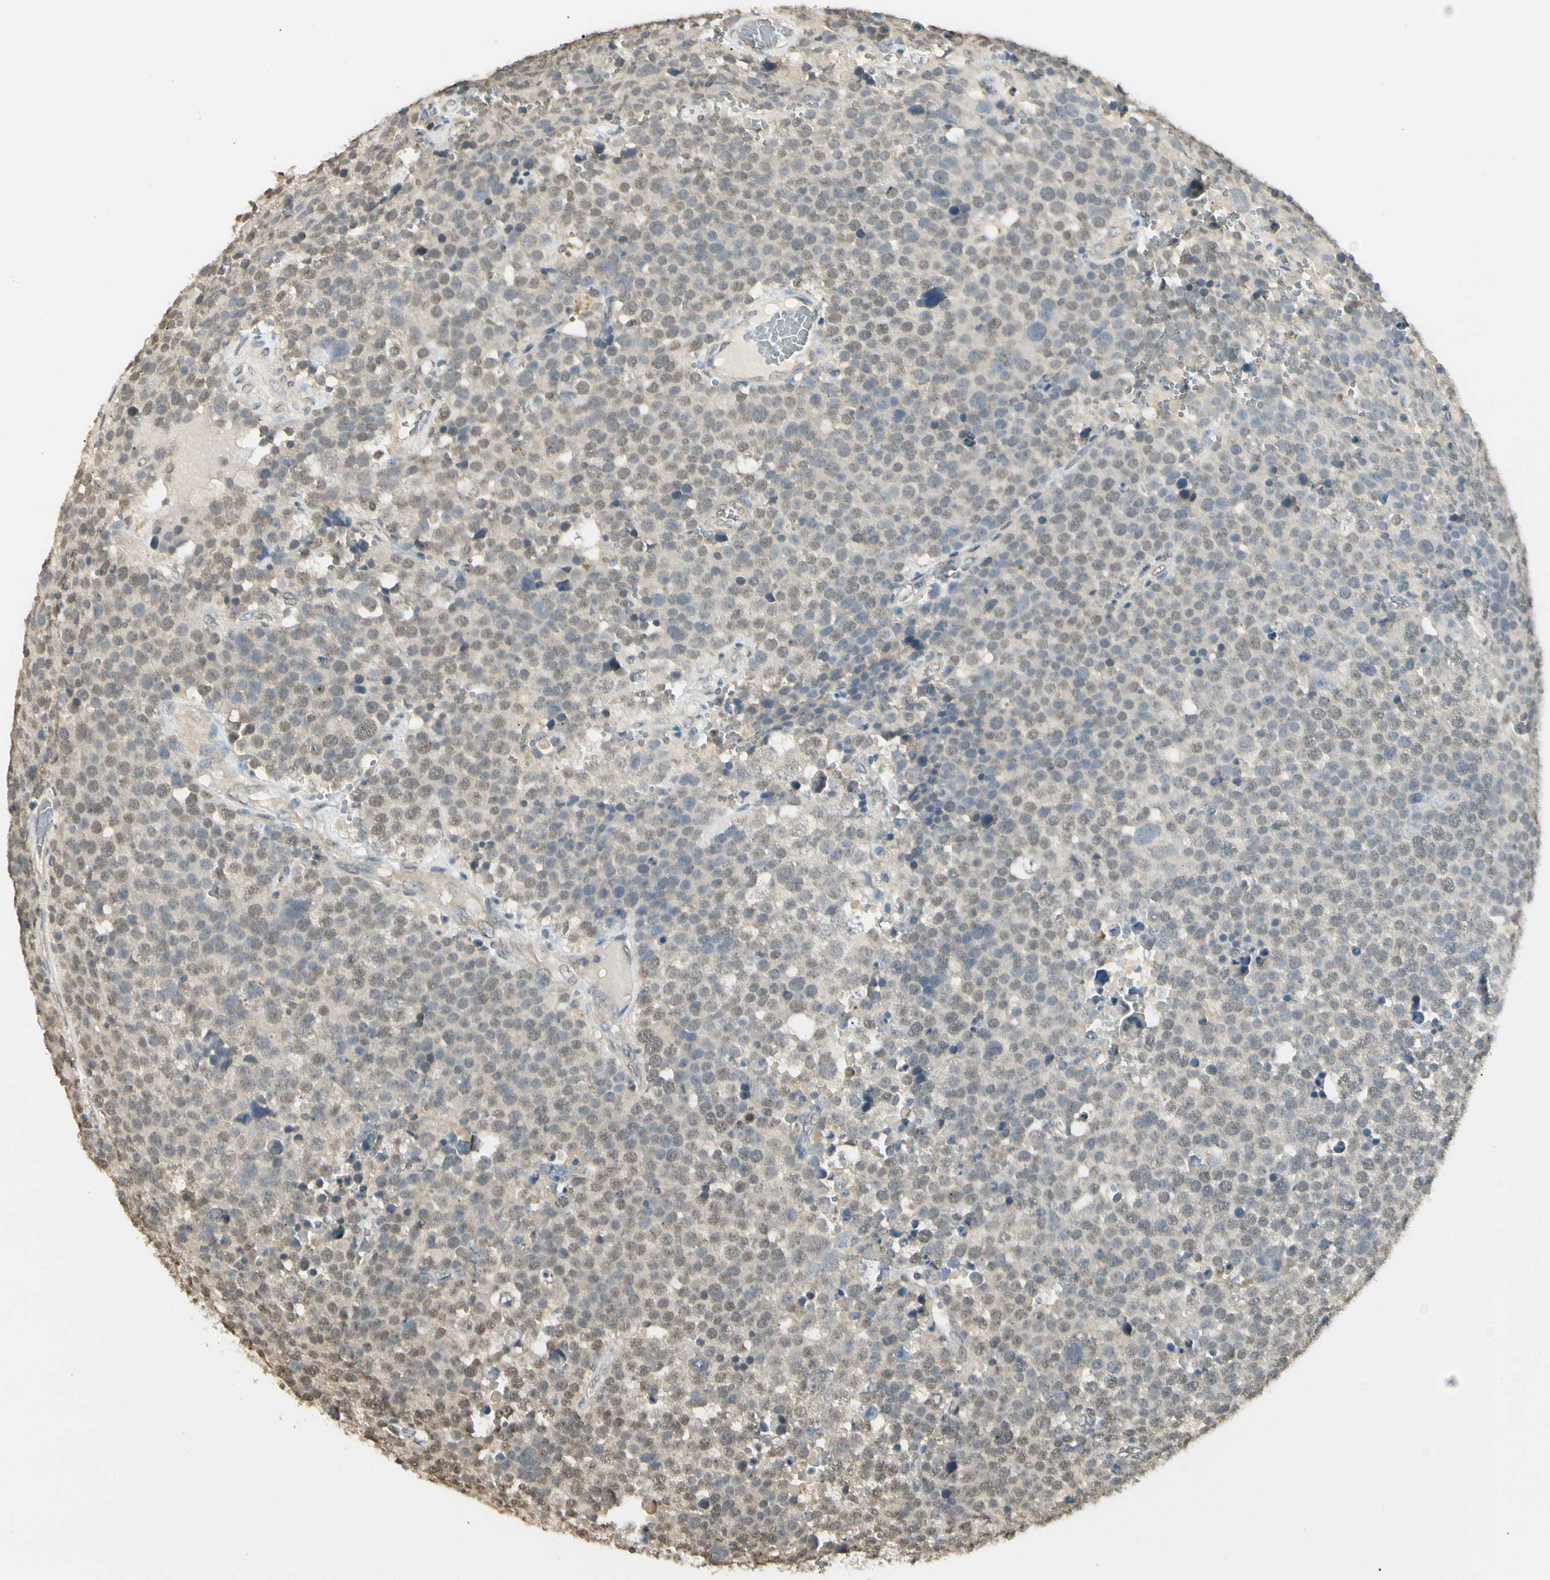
{"staining": {"intensity": "weak", "quantity": ">75%", "location": "cytoplasmic/membranous,nuclear"}, "tissue": "testis cancer", "cell_type": "Tumor cells", "image_type": "cancer", "snomed": [{"axis": "morphology", "description": "Seminoma, NOS"}, {"axis": "topography", "description": "Testis"}], "caption": "Approximately >75% of tumor cells in seminoma (testis) reveal weak cytoplasmic/membranous and nuclear protein staining as visualized by brown immunohistochemical staining.", "gene": "SGCA", "patient": {"sex": "male", "age": 71}}